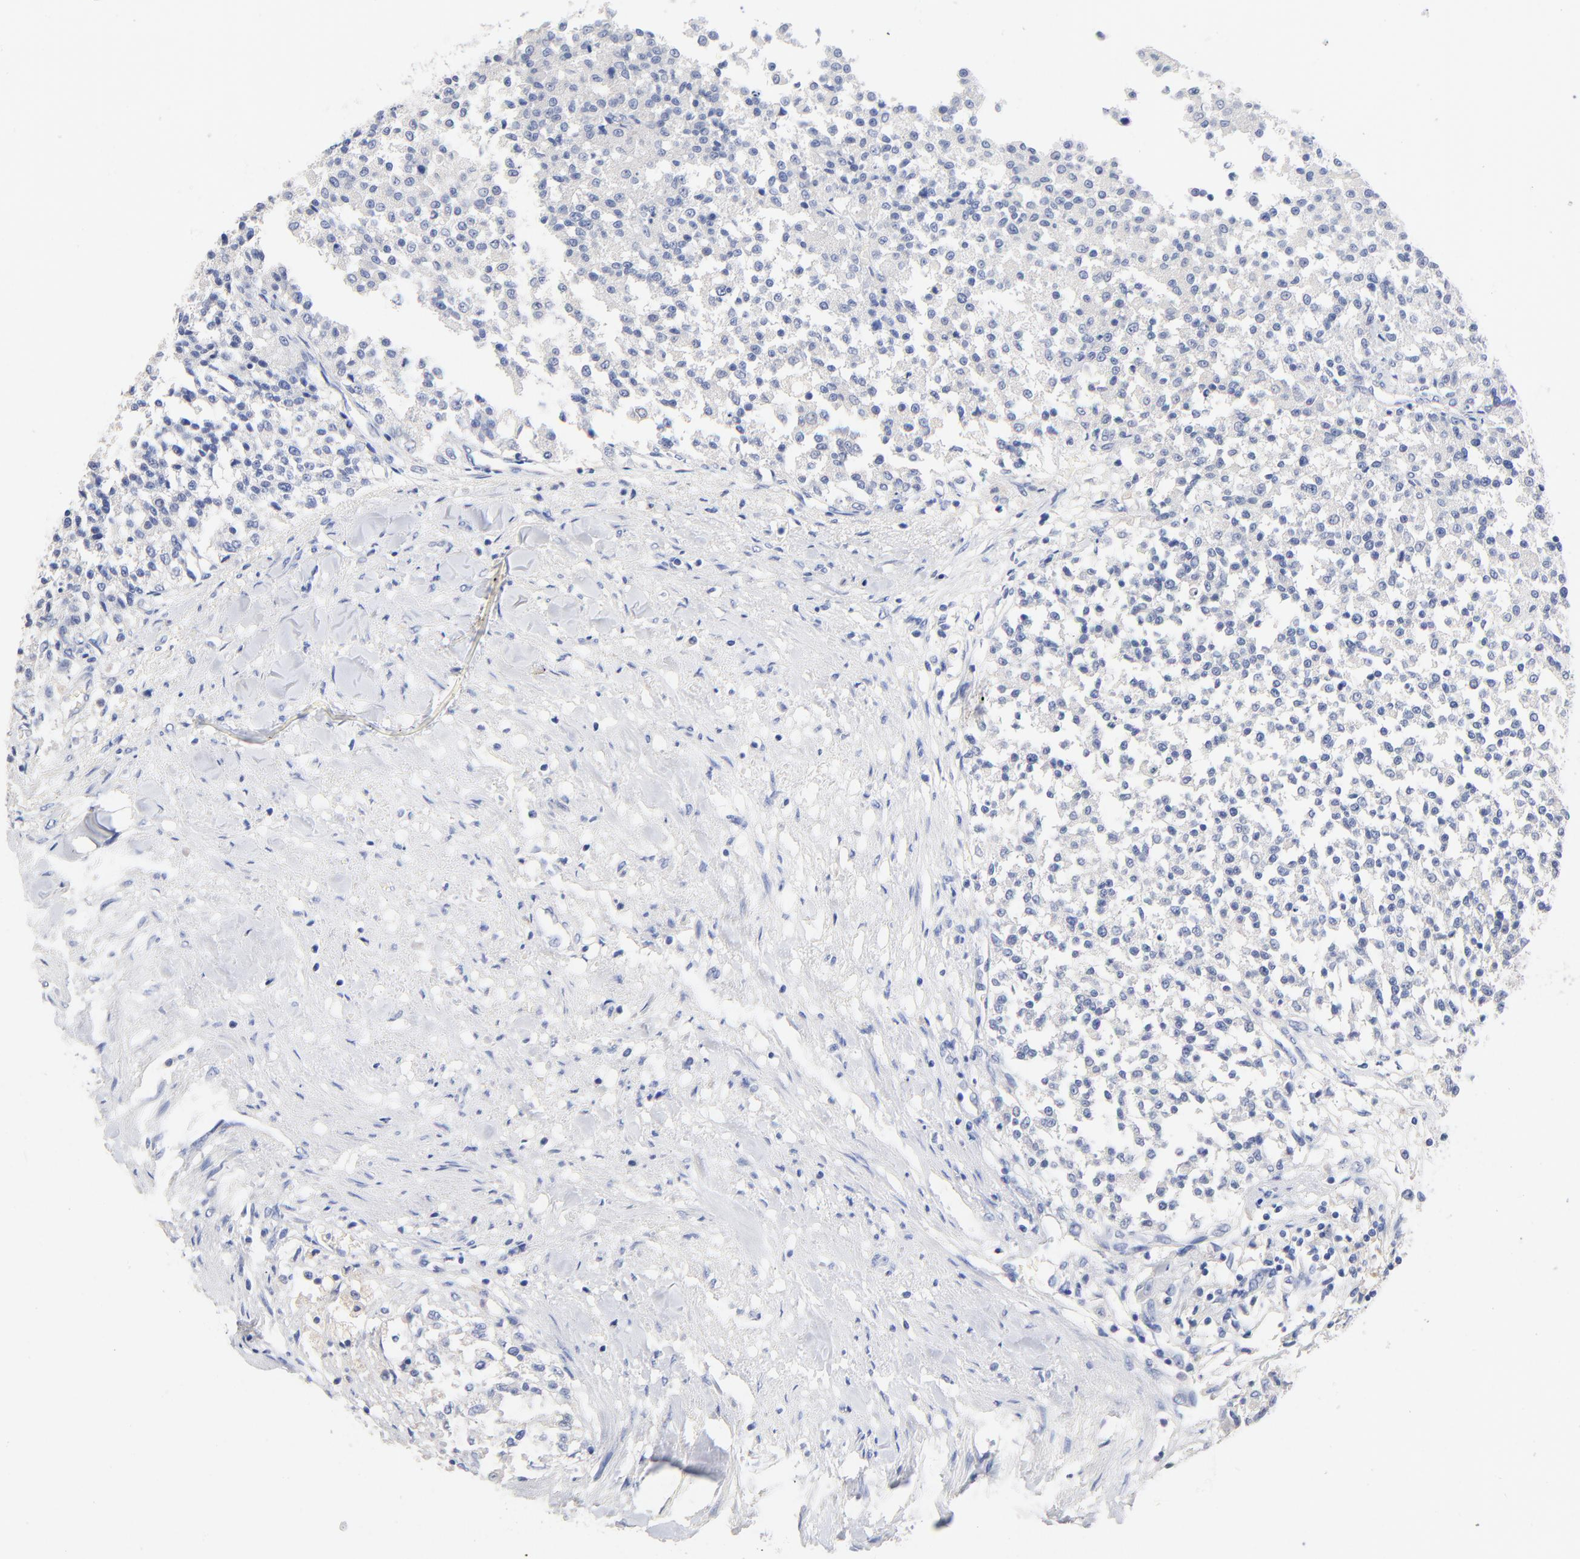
{"staining": {"intensity": "negative", "quantity": "none", "location": "none"}, "tissue": "testis cancer", "cell_type": "Tumor cells", "image_type": "cancer", "snomed": [{"axis": "morphology", "description": "Seminoma, NOS"}, {"axis": "topography", "description": "Testis"}], "caption": "High magnification brightfield microscopy of testis cancer stained with DAB (3,3'-diaminobenzidine) (brown) and counterstained with hematoxylin (blue): tumor cells show no significant expression. (DAB (3,3'-diaminobenzidine) immunohistochemistry visualized using brightfield microscopy, high magnification).", "gene": "CPS1", "patient": {"sex": "male", "age": 59}}